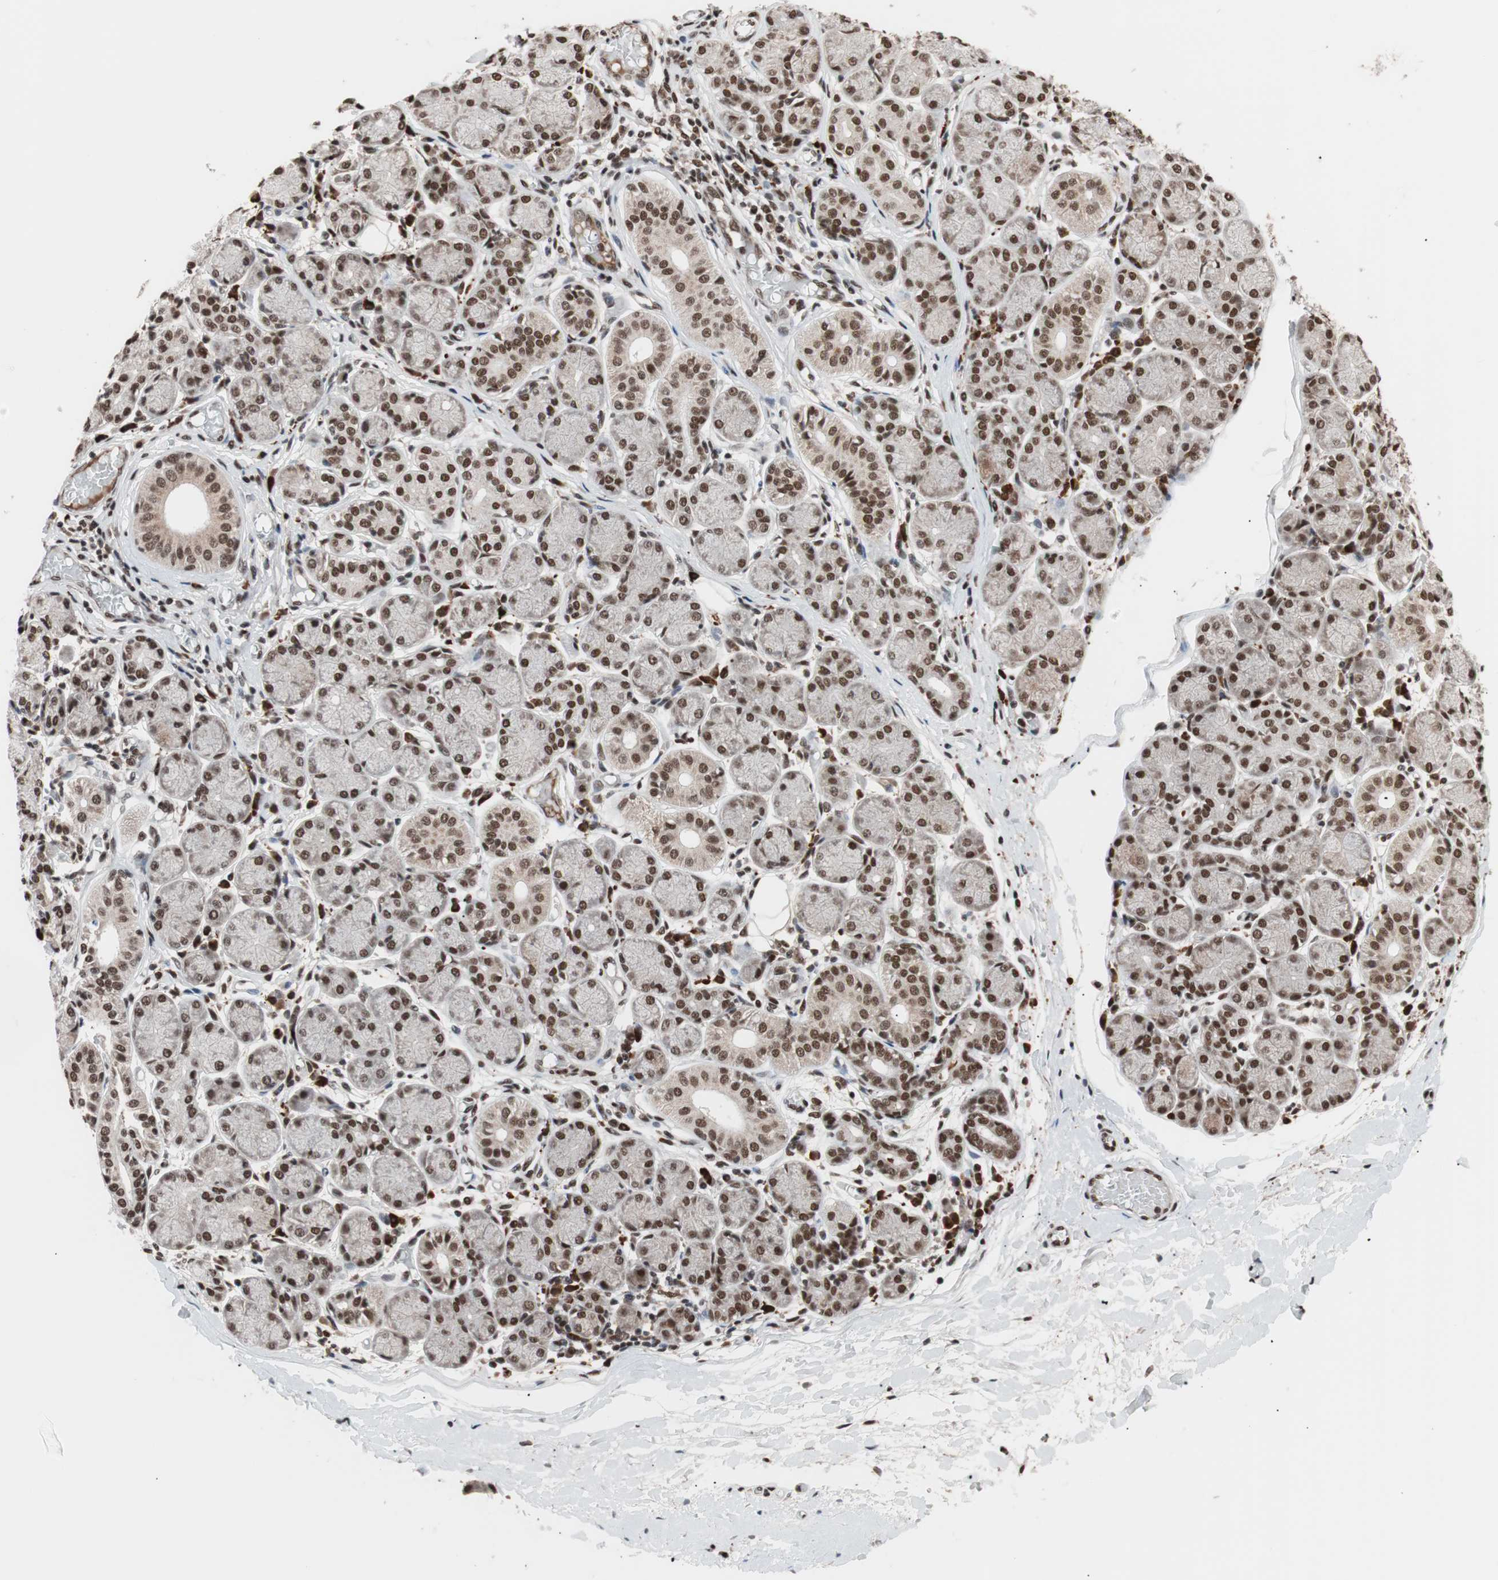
{"staining": {"intensity": "strong", "quantity": ">75%", "location": "nuclear"}, "tissue": "salivary gland", "cell_type": "Glandular cells", "image_type": "normal", "snomed": [{"axis": "morphology", "description": "Normal tissue, NOS"}, {"axis": "topography", "description": "Salivary gland"}], "caption": "Immunohistochemical staining of unremarkable human salivary gland displays high levels of strong nuclear positivity in about >75% of glandular cells.", "gene": "CHAMP1", "patient": {"sex": "female", "age": 24}}